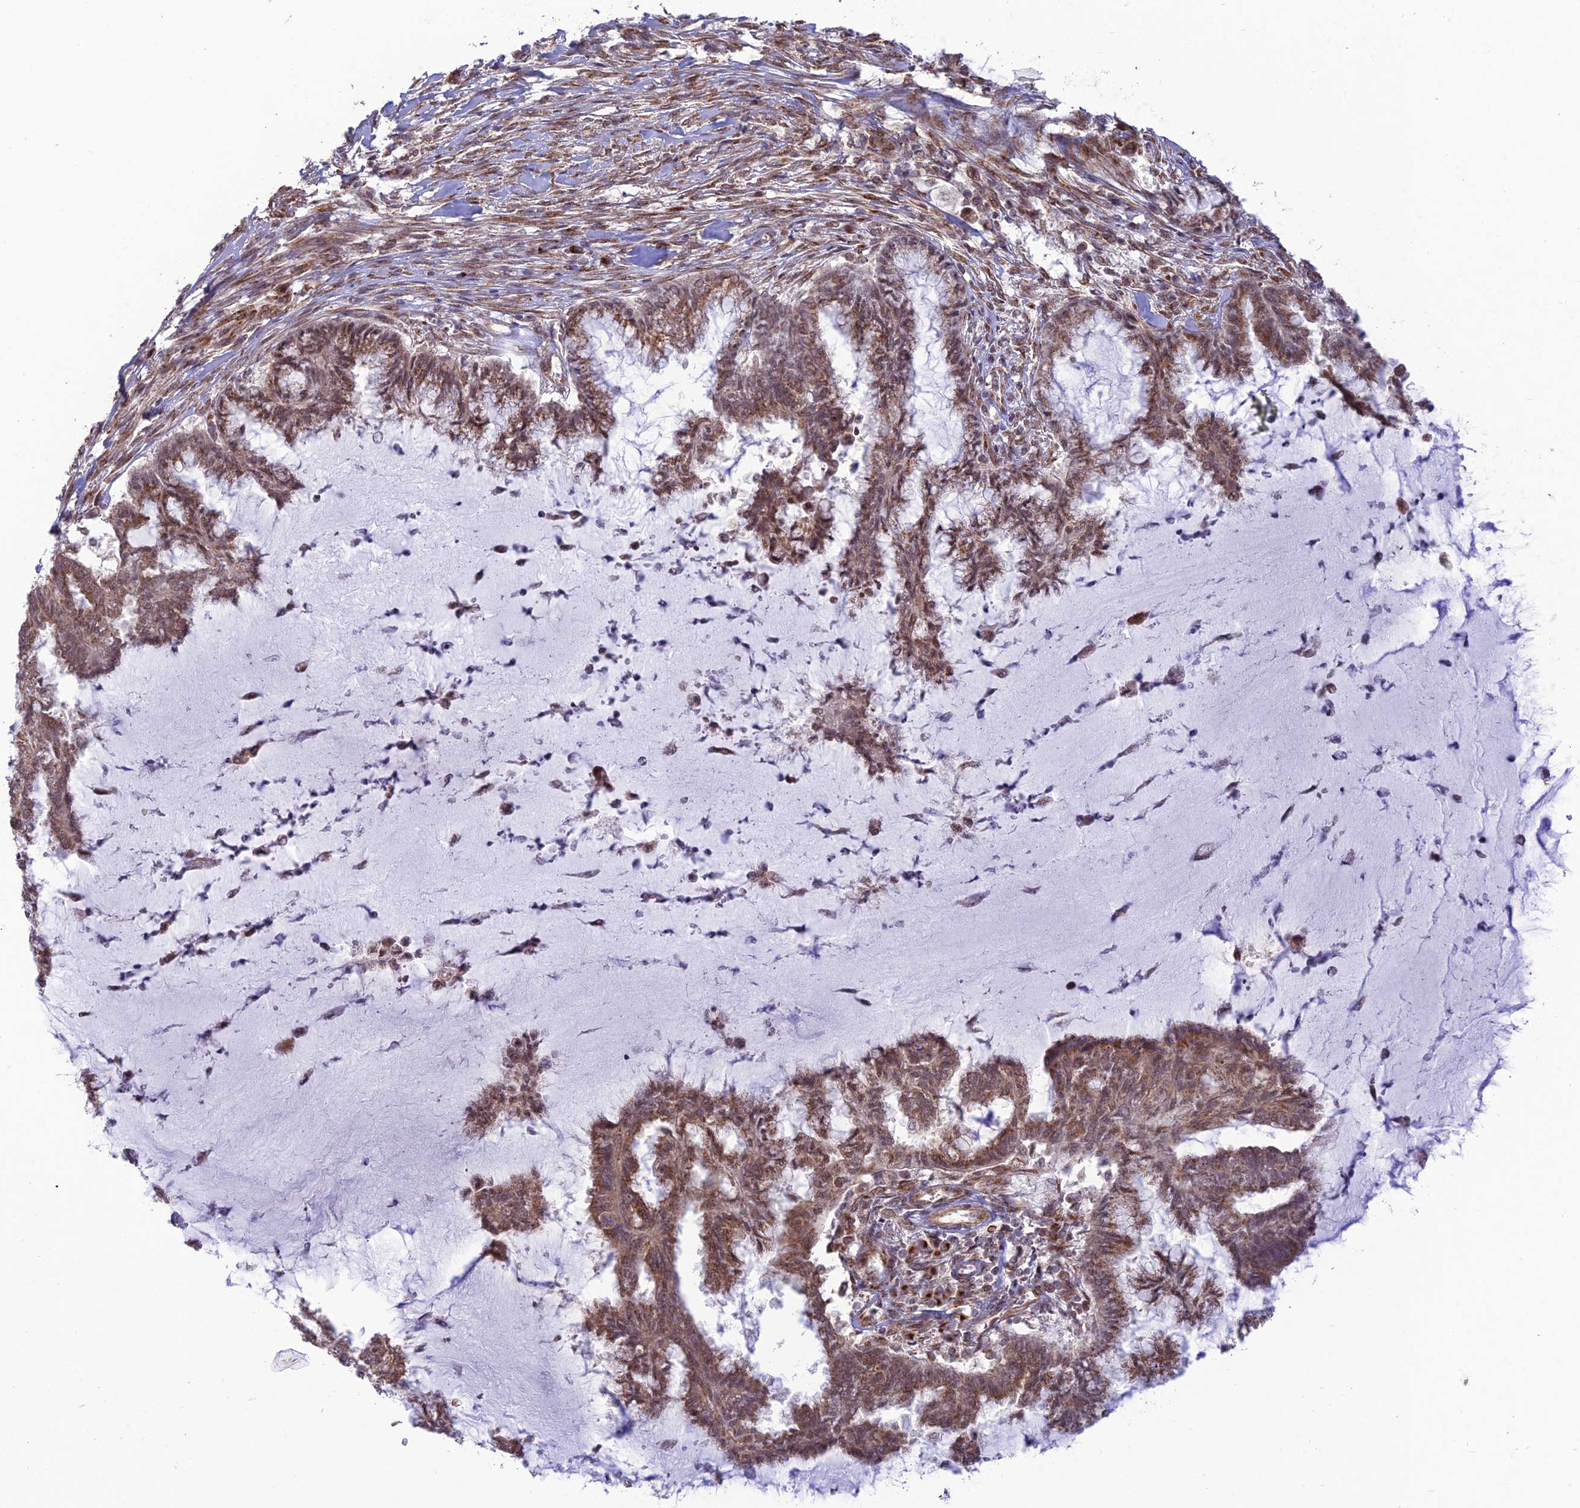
{"staining": {"intensity": "moderate", "quantity": ">75%", "location": "cytoplasmic/membranous"}, "tissue": "endometrial cancer", "cell_type": "Tumor cells", "image_type": "cancer", "snomed": [{"axis": "morphology", "description": "Adenocarcinoma, NOS"}, {"axis": "topography", "description": "Endometrium"}], "caption": "Tumor cells demonstrate medium levels of moderate cytoplasmic/membranous staining in about >75% of cells in endometrial cancer.", "gene": "GOLGA3", "patient": {"sex": "female", "age": 86}}